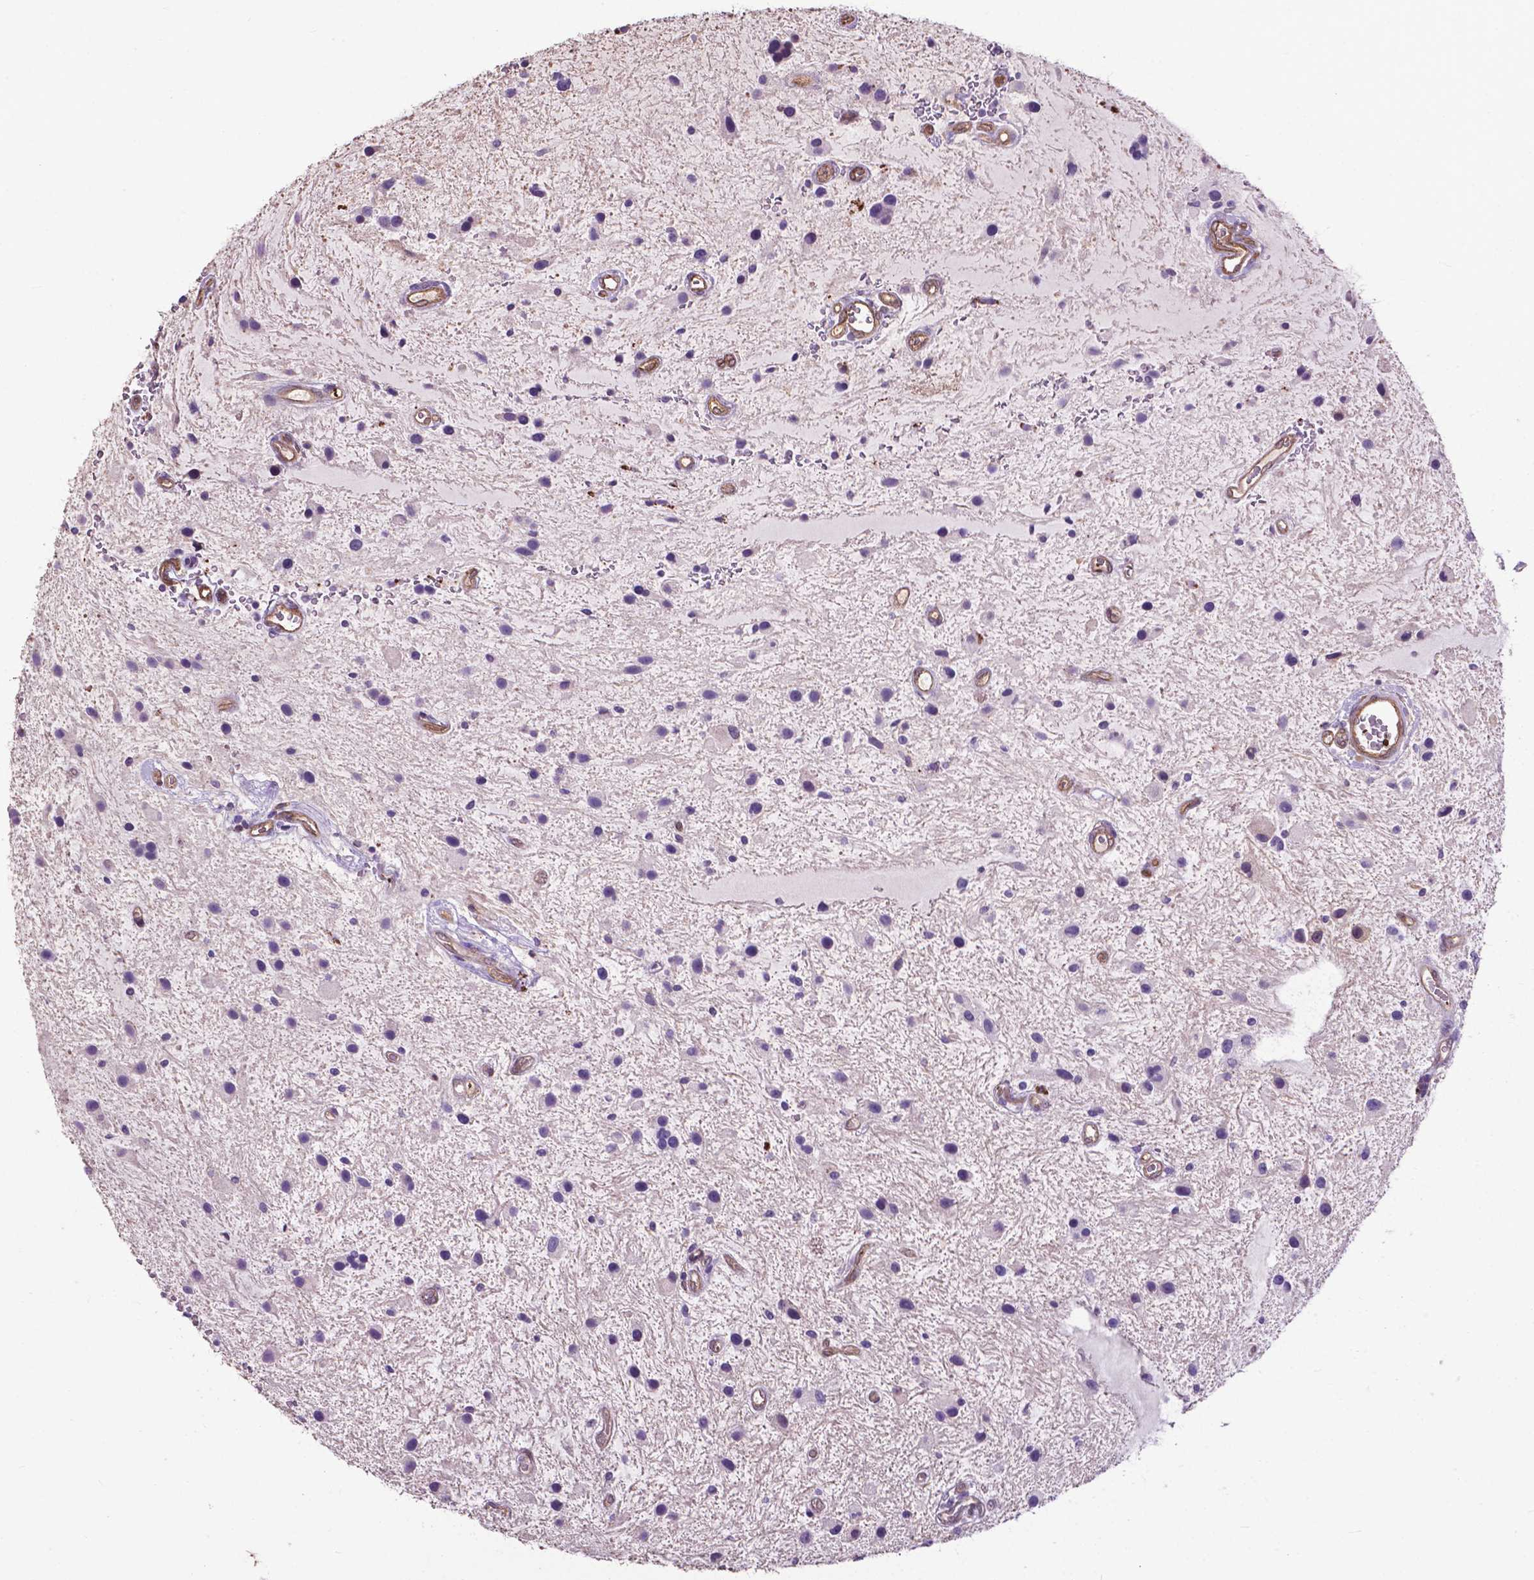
{"staining": {"intensity": "negative", "quantity": "none", "location": "none"}, "tissue": "glioma", "cell_type": "Tumor cells", "image_type": "cancer", "snomed": [{"axis": "morphology", "description": "Glioma, malignant, Low grade"}, {"axis": "topography", "description": "Cerebellum"}], "caption": "Immunohistochemistry (IHC) photomicrograph of human glioma stained for a protein (brown), which reveals no positivity in tumor cells.", "gene": "PDLIM1", "patient": {"sex": "female", "age": 14}}